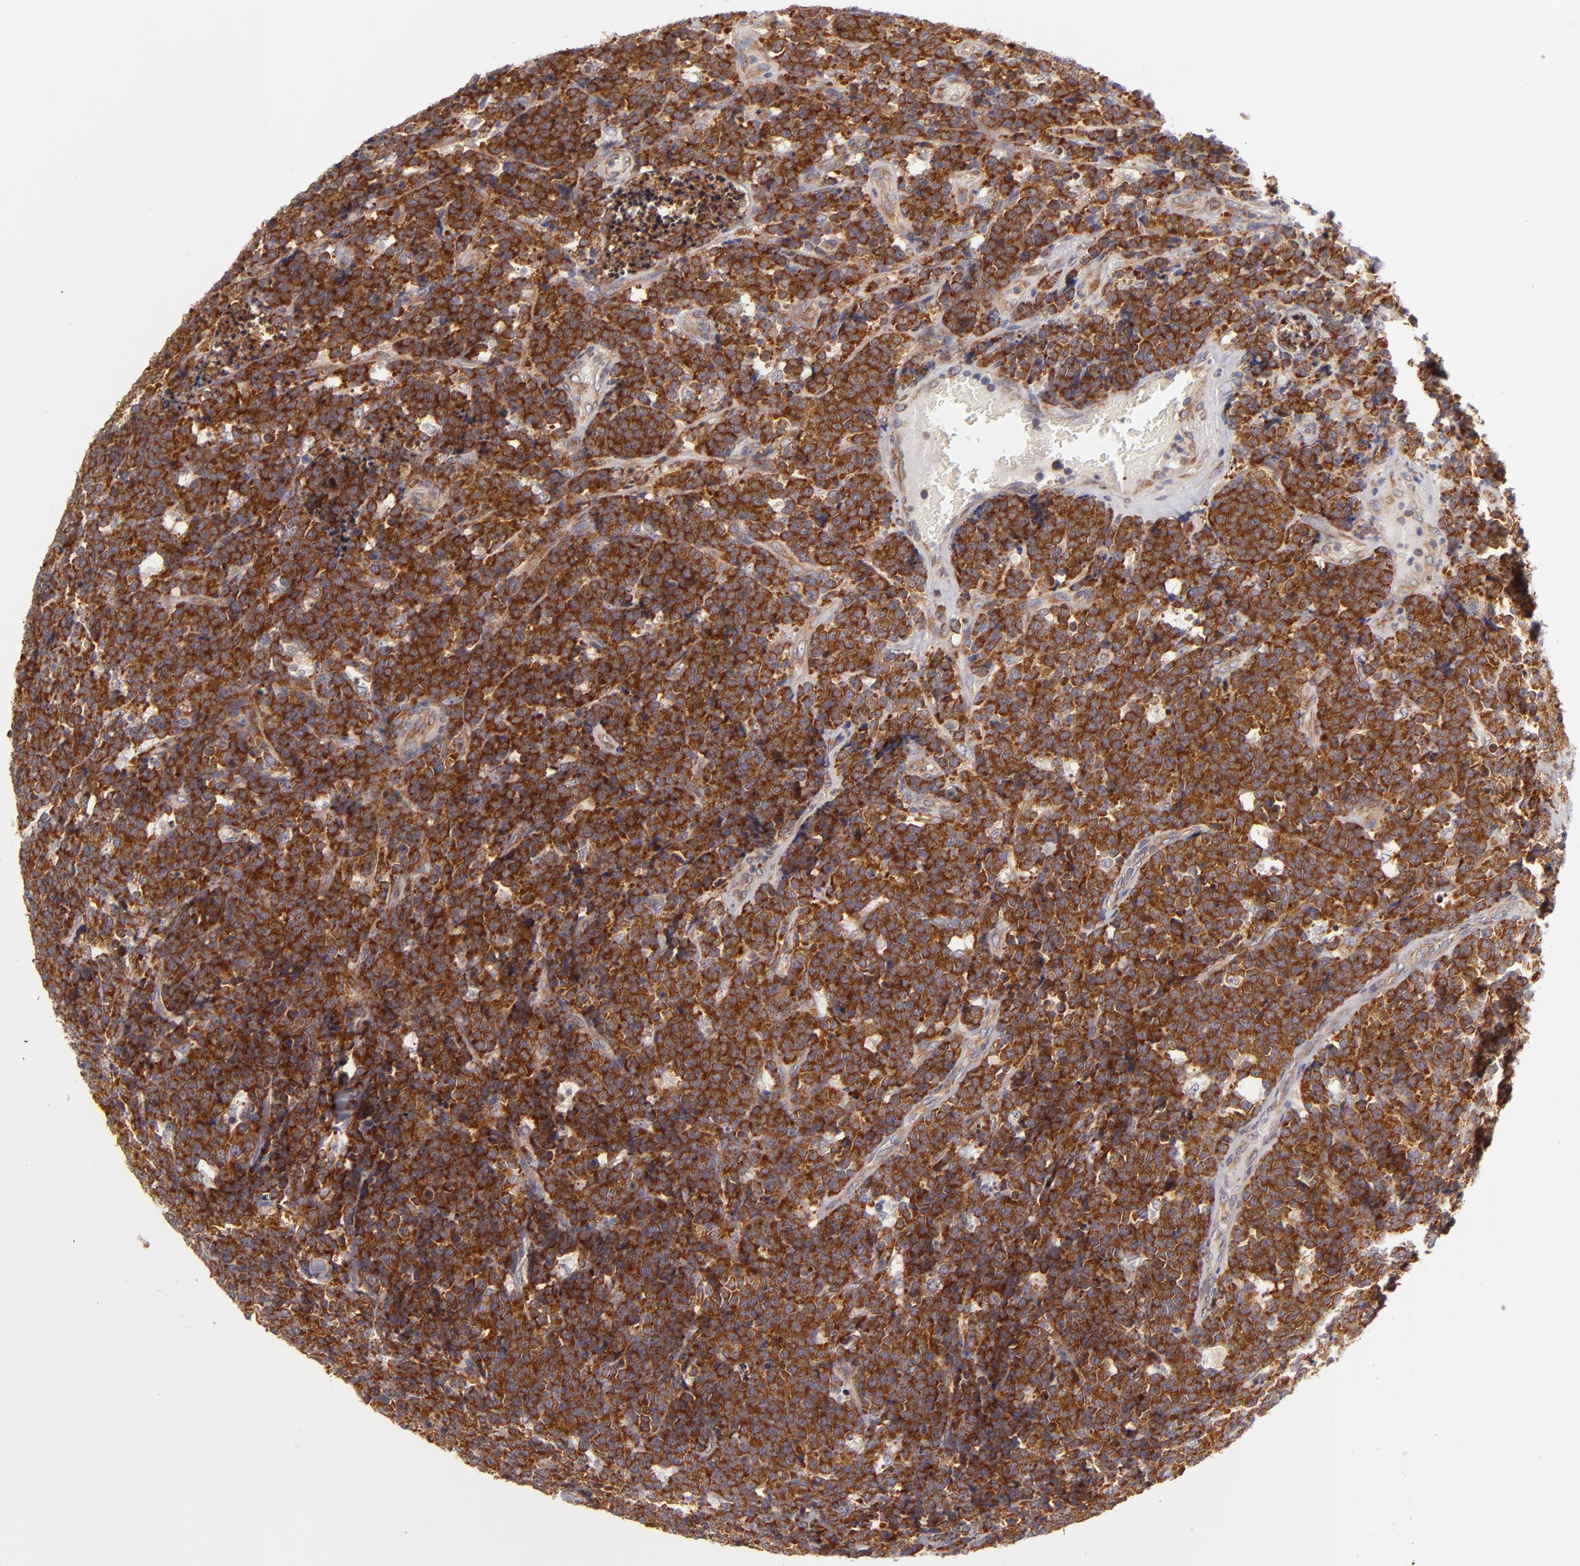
{"staining": {"intensity": "strong", "quantity": ">75%", "location": "cytoplasmic/membranous"}, "tissue": "lymphoma", "cell_type": "Tumor cells", "image_type": "cancer", "snomed": [{"axis": "morphology", "description": "Malignant lymphoma, non-Hodgkin's type, High grade"}, {"axis": "topography", "description": "Small intestine"}, {"axis": "topography", "description": "Colon"}], "caption": "A micrograph of human lymphoma stained for a protein displays strong cytoplasmic/membranous brown staining in tumor cells.", "gene": "UPF3B", "patient": {"sex": "male", "age": 8}}